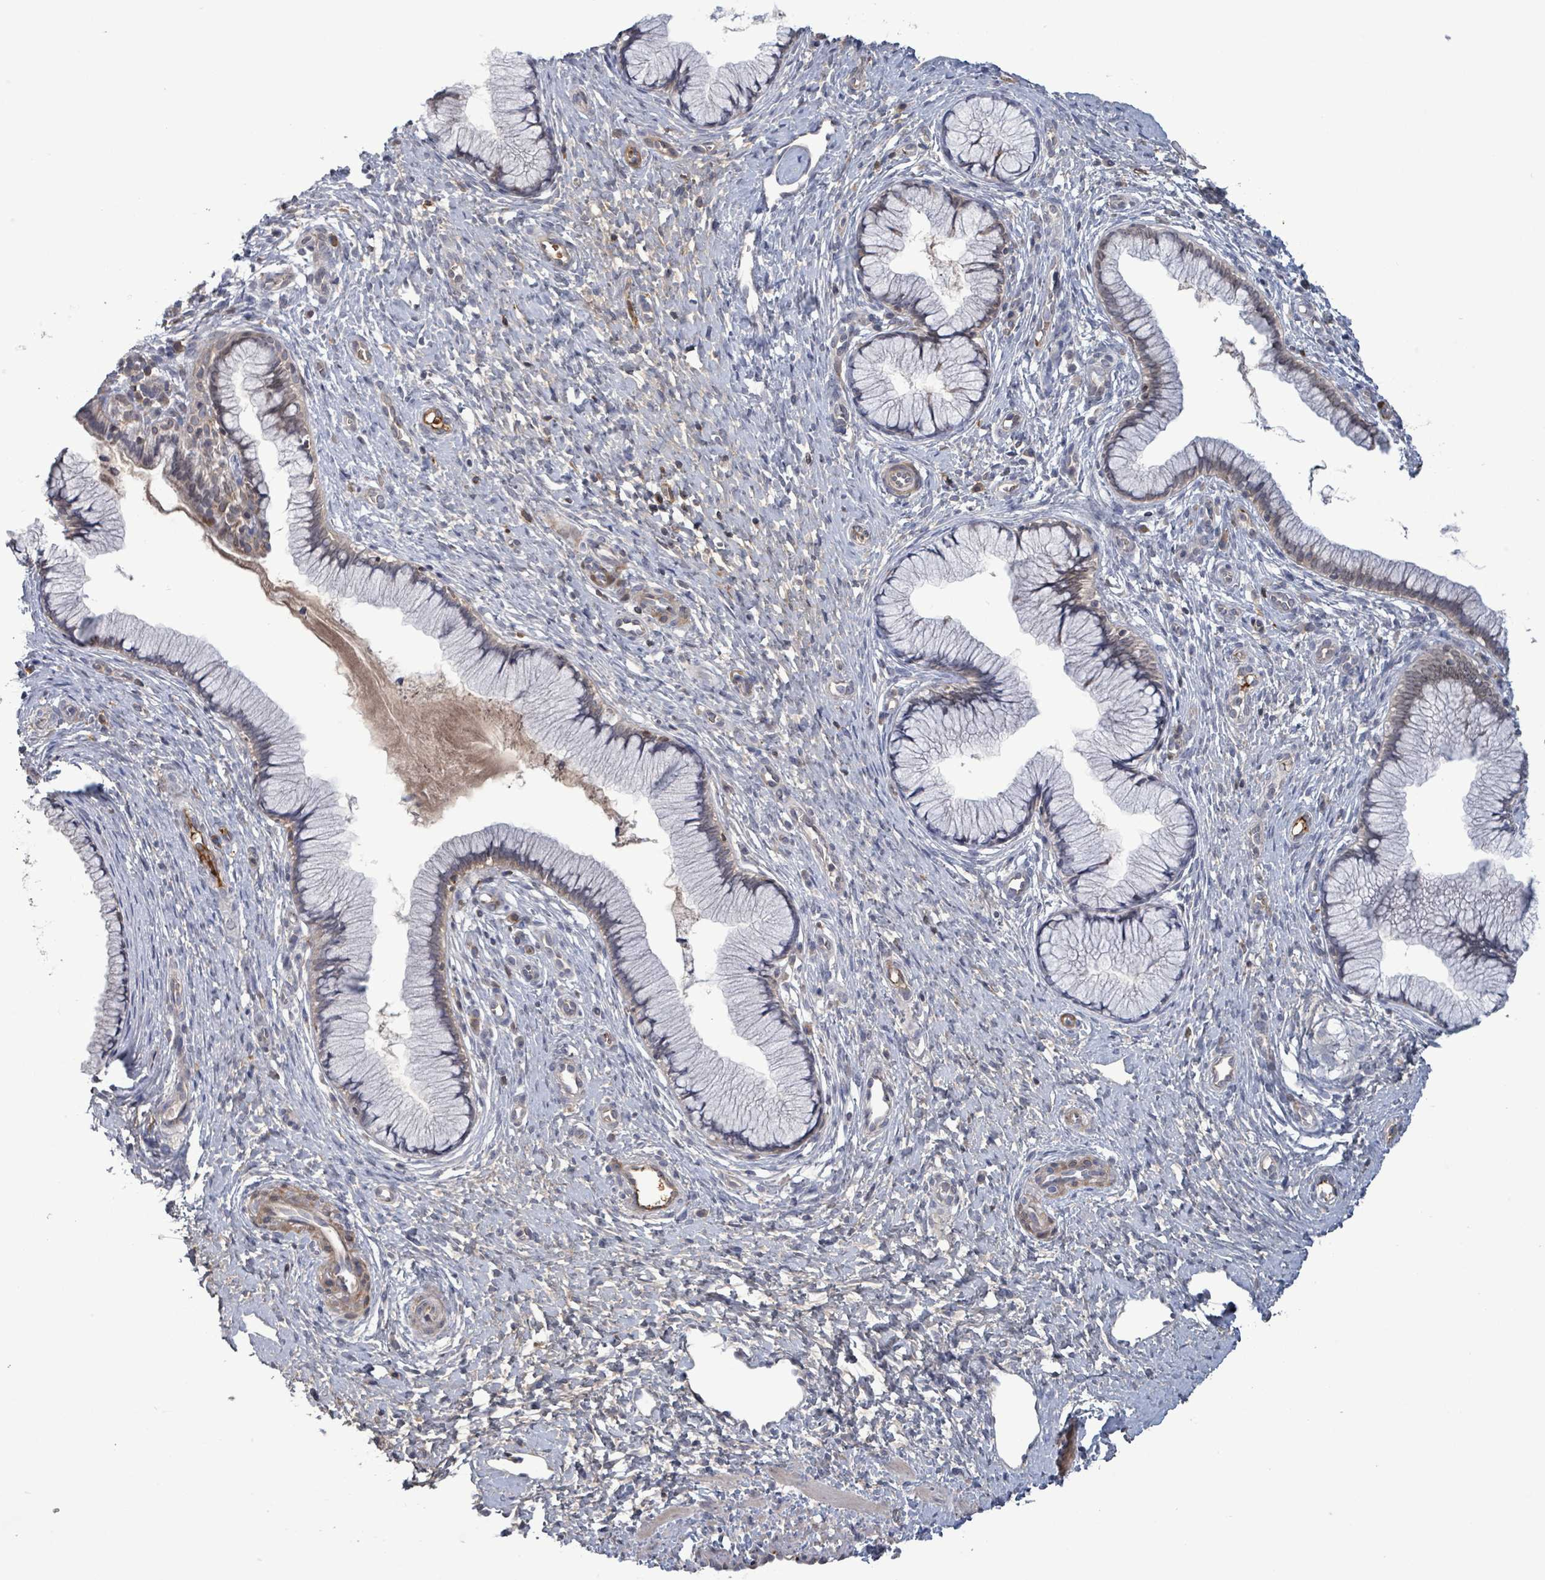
{"staining": {"intensity": "negative", "quantity": "none", "location": "none"}, "tissue": "cervix", "cell_type": "Glandular cells", "image_type": "normal", "snomed": [{"axis": "morphology", "description": "Normal tissue, NOS"}, {"axis": "topography", "description": "Cervix"}], "caption": "This is an IHC image of normal human cervix. There is no staining in glandular cells.", "gene": "GRM8", "patient": {"sex": "female", "age": 36}}